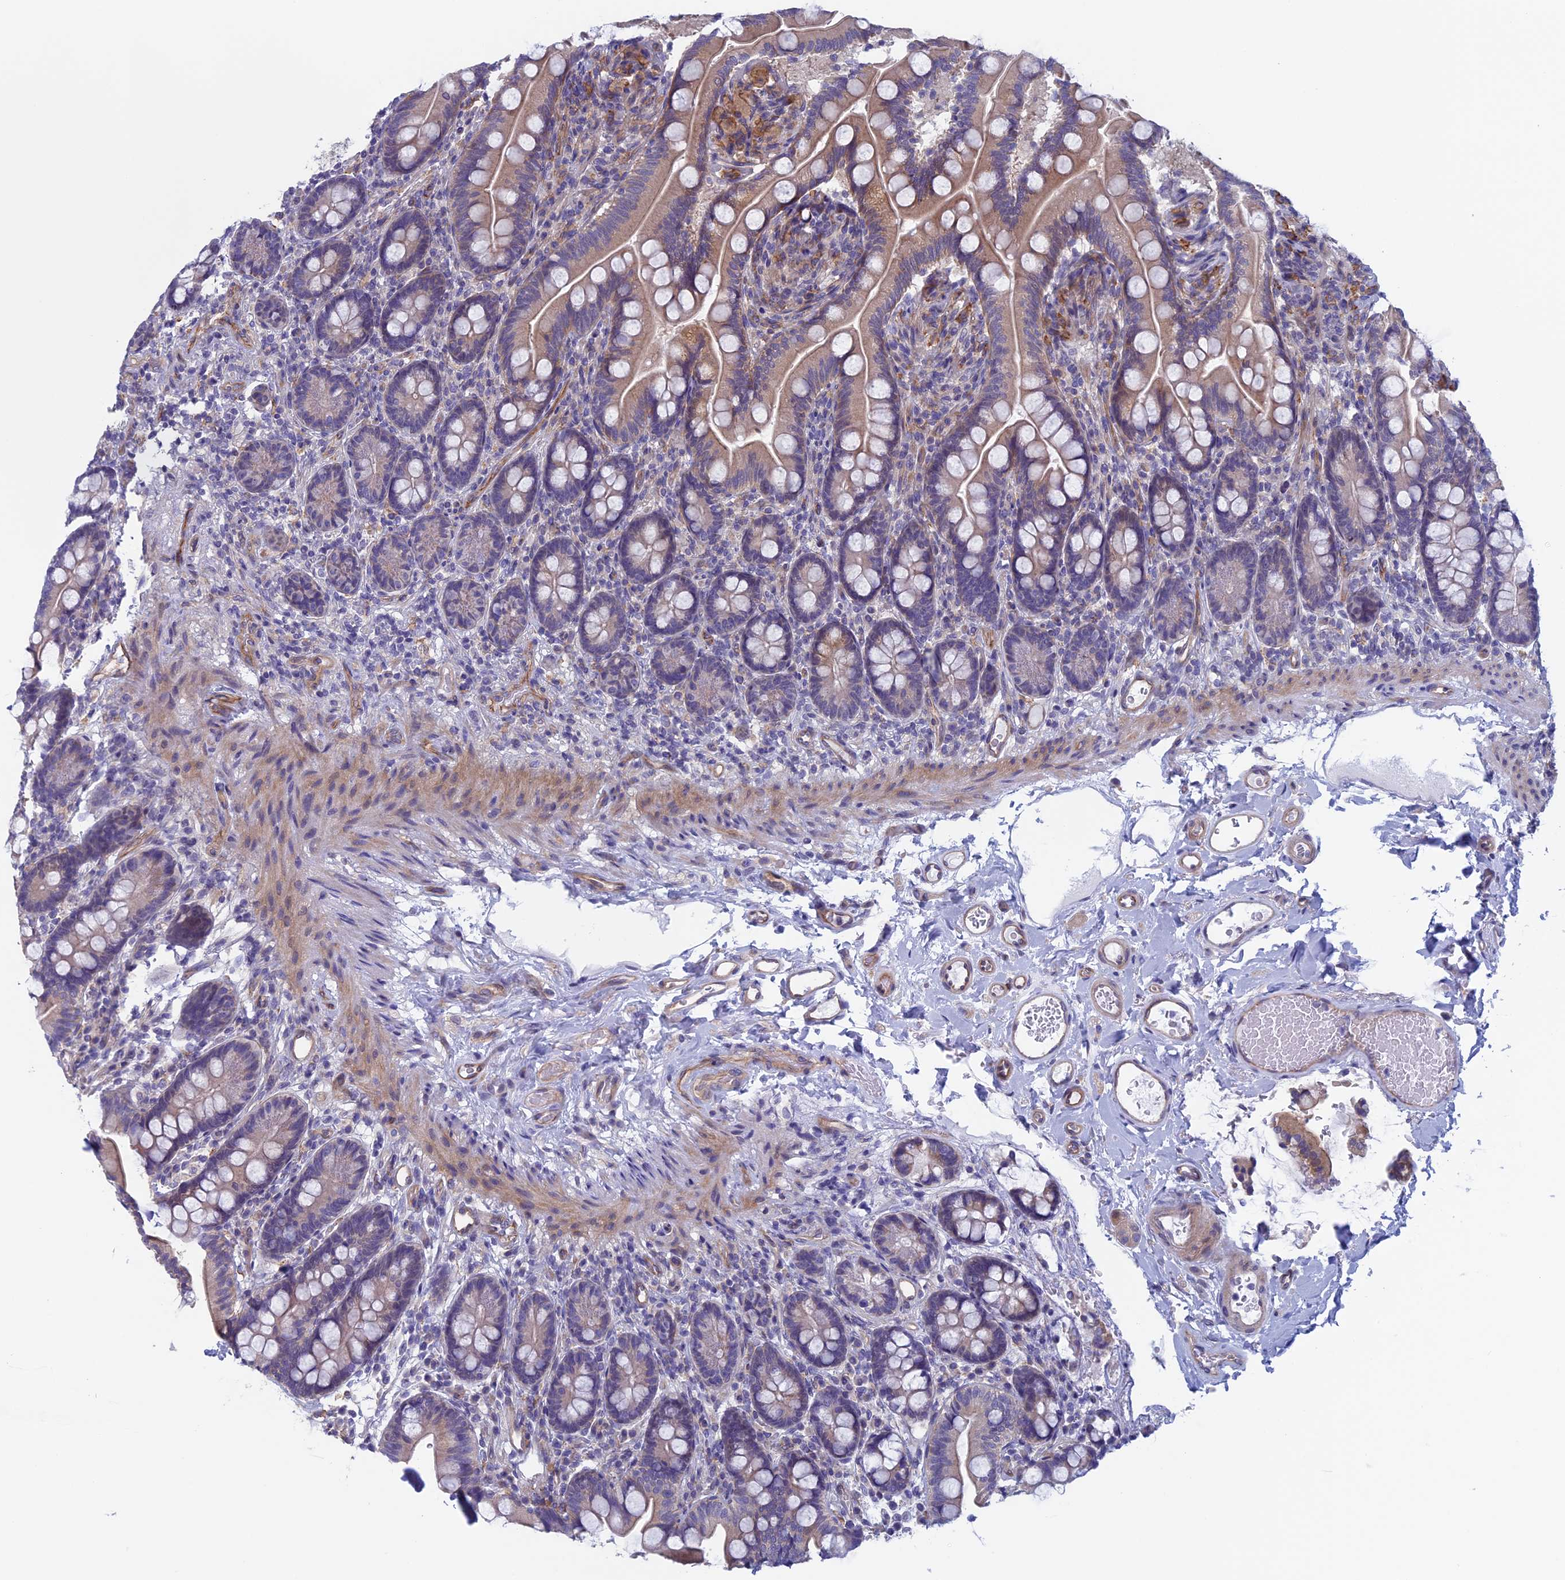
{"staining": {"intensity": "moderate", "quantity": "<25%", "location": "cytoplasmic/membranous"}, "tissue": "small intestine", "cell_type": "Glandular cells", "image_type": "normal", "snomed": [{"axis": "morphology", "description": "Normal tissue, NOS"}, {"axis": "topography", "description": "Small intestine"}], "caption": "Protein positivity by IHC reveals moderate cytoplasmic/membranous expression in about <25% of glandular cells in unremarkable small intestine.", "gene": "CNOT6L", "patient": {"sex": "female", "age": 64}}